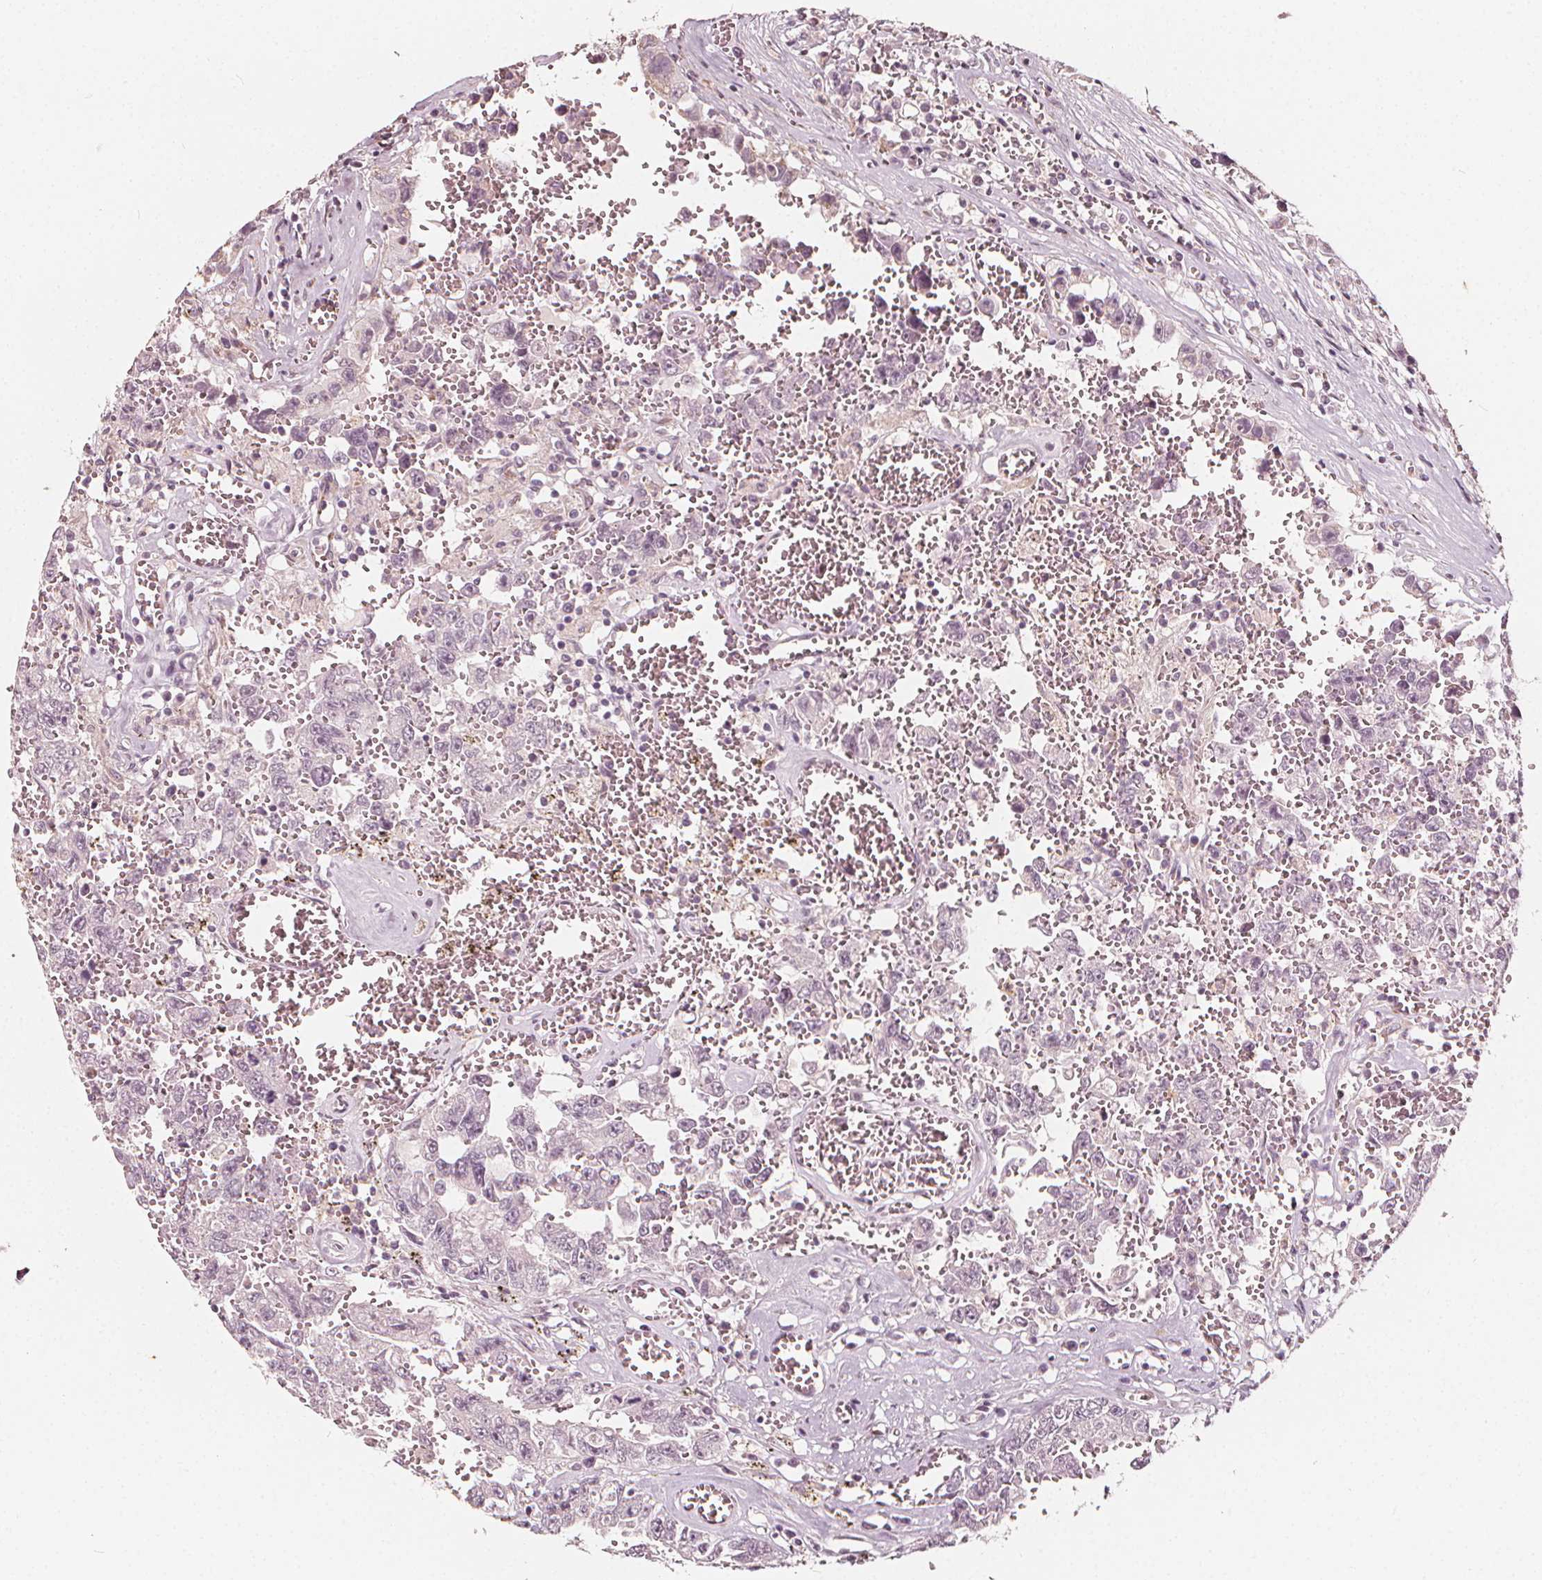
{"staining": {"intensity": "negative", "quantity": "none", "location": "none"}, "tissue": "testis cancer", "cell_type": "Tumor cells", "image_type": "cancer", "snomed": [{"axis": "morphology", "description": "Carcinoma, Embryonal, NOS"}, {"axis": "topography", "description": "Testis"}], "caption": "A high-resolution histopathology image shows immunohistochemistry staining of testis embryonal carcinoma, which reveals no significant positivity in tumor cells.", "gene": "NPC1L1", "patient": {"sex": "male", "age": 36}}